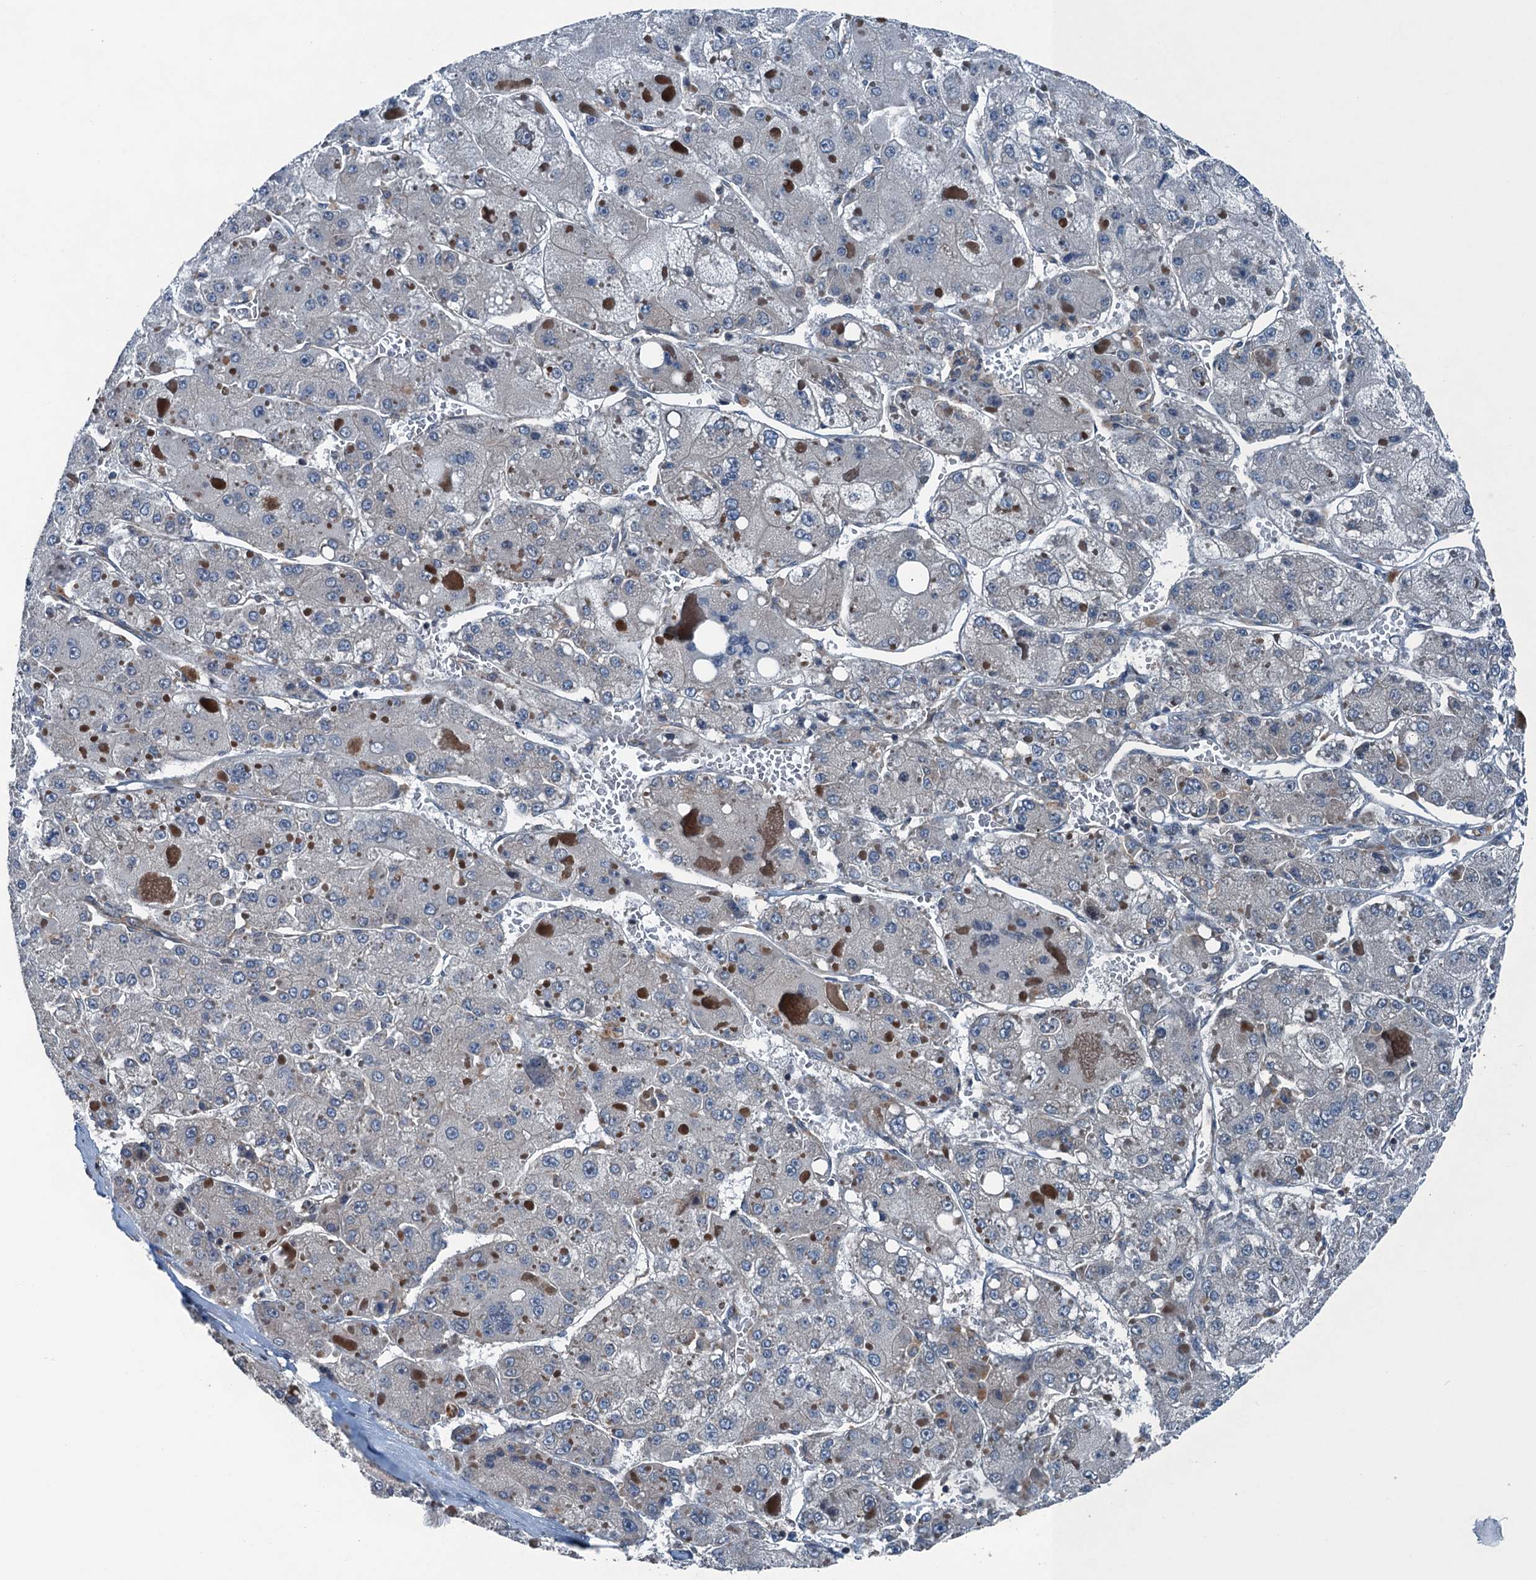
{"staining": {"intensity": "negative", "quantity": "none", "location": "none"}, "tissue": "liver cancer", "cell_type": "Tumor cells", "image_type": "cancer", "snomed": [{"axis": "morphology", "description": "Carcinoma, Hepatocellular, NOS"}, {"axis": "topography", "description": "Liver"}], "caption": "Liver cancer stained for a protein using IHC displays no positivity tumor cells.", "gene": "TRAPPC8", "patient": {"sex": "female", "age": 73}}